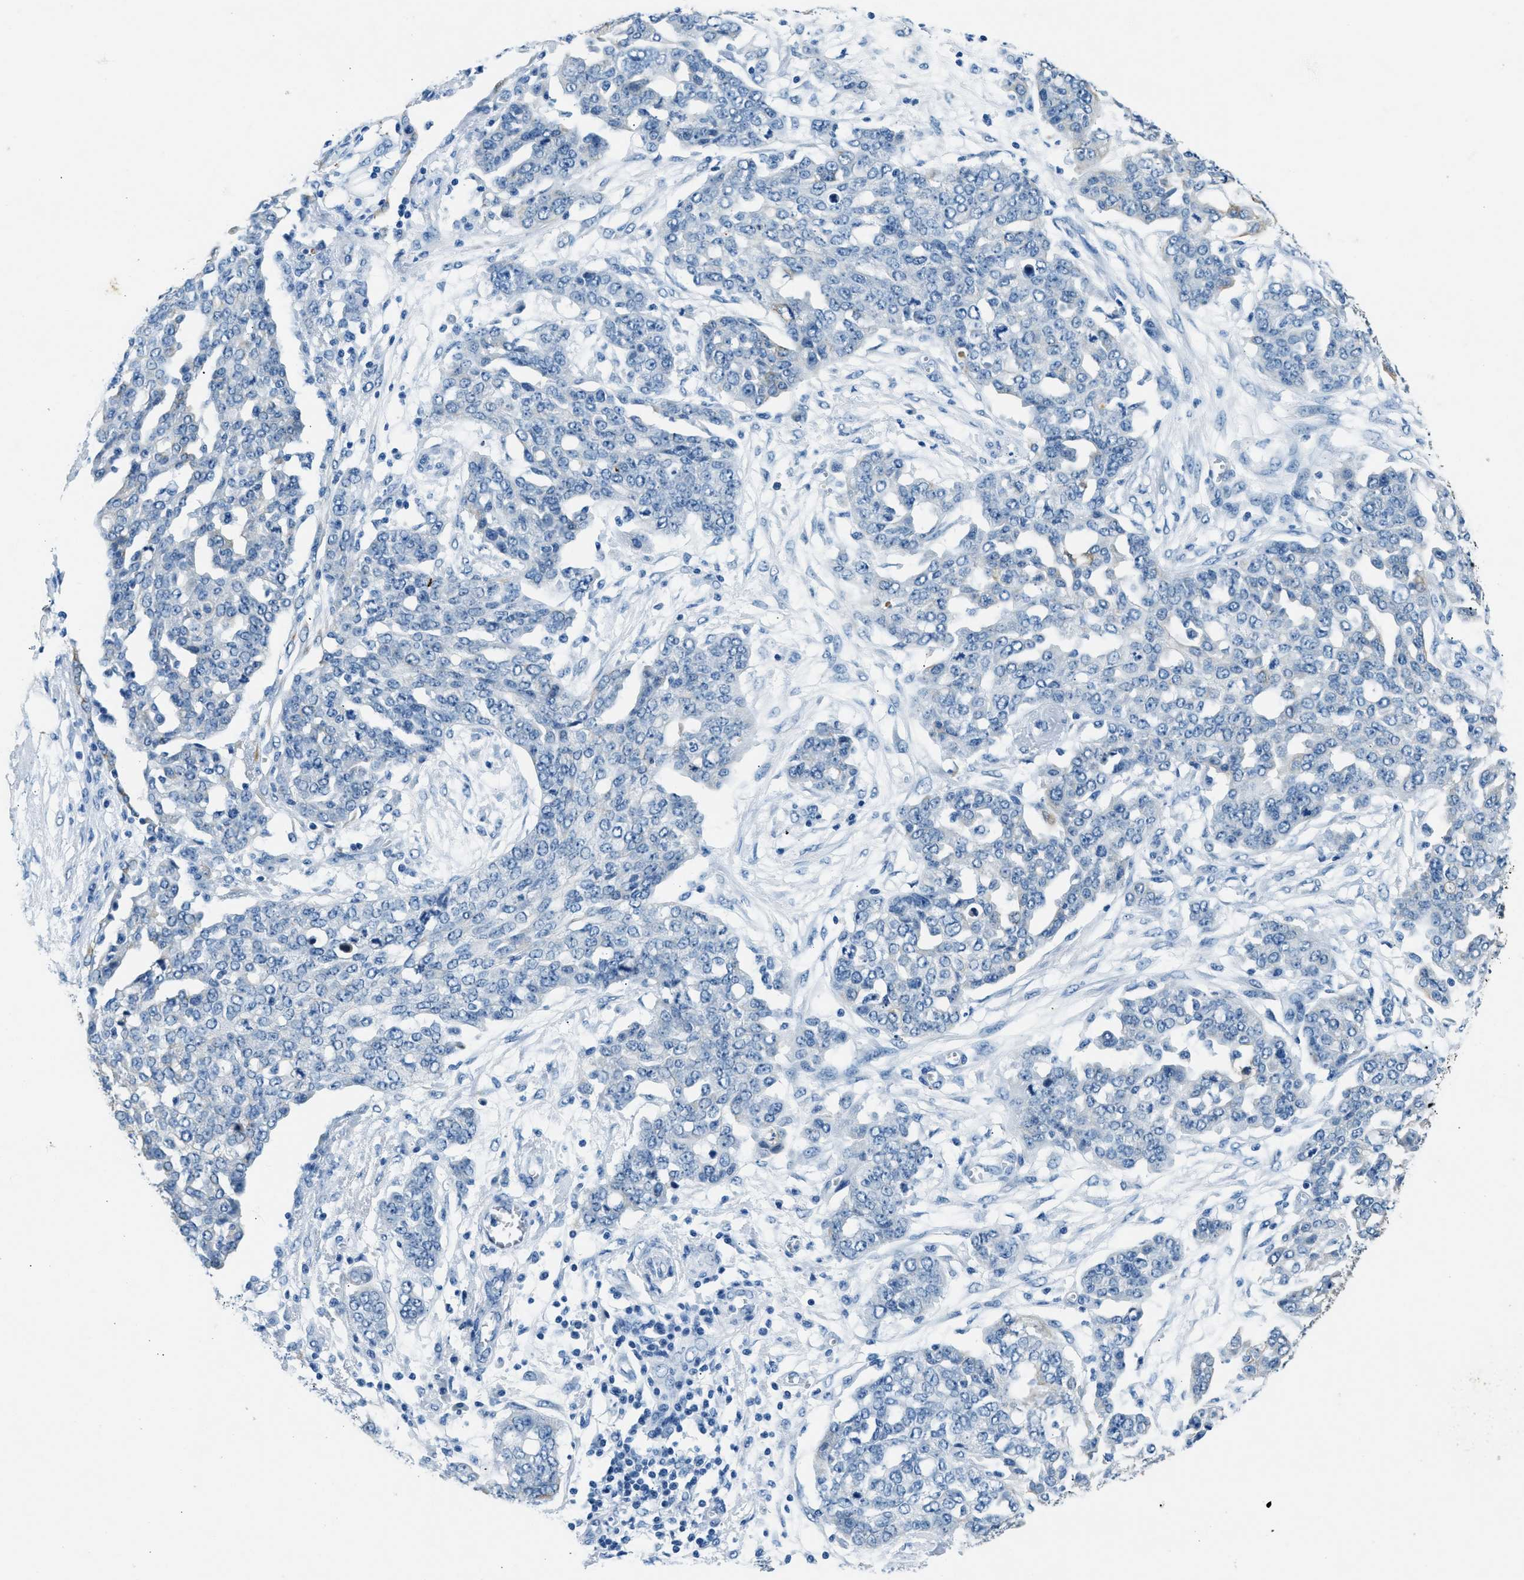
{"staining": {"intensity": "negative", "quantity": "none", "location": "none"}, "tissue": "ovarian cancer", "cell_type": "Tumor cells", "image_type": "cancer", "snomed": [{"axis": "morphology", "description": "Cystadenocarcinoma, serous, NOS"}, {"axis": "topography", "description": "Soft tissue"}, {"axis": "topography", "description": "Ovary"}], "caption": "Photomicrograph shows no protein staining in tumor cells of ovarian serous cystadenocarcinoma tissue.", "gene": "CFAP20", "patient": {"sex": "female", "age": 57}}